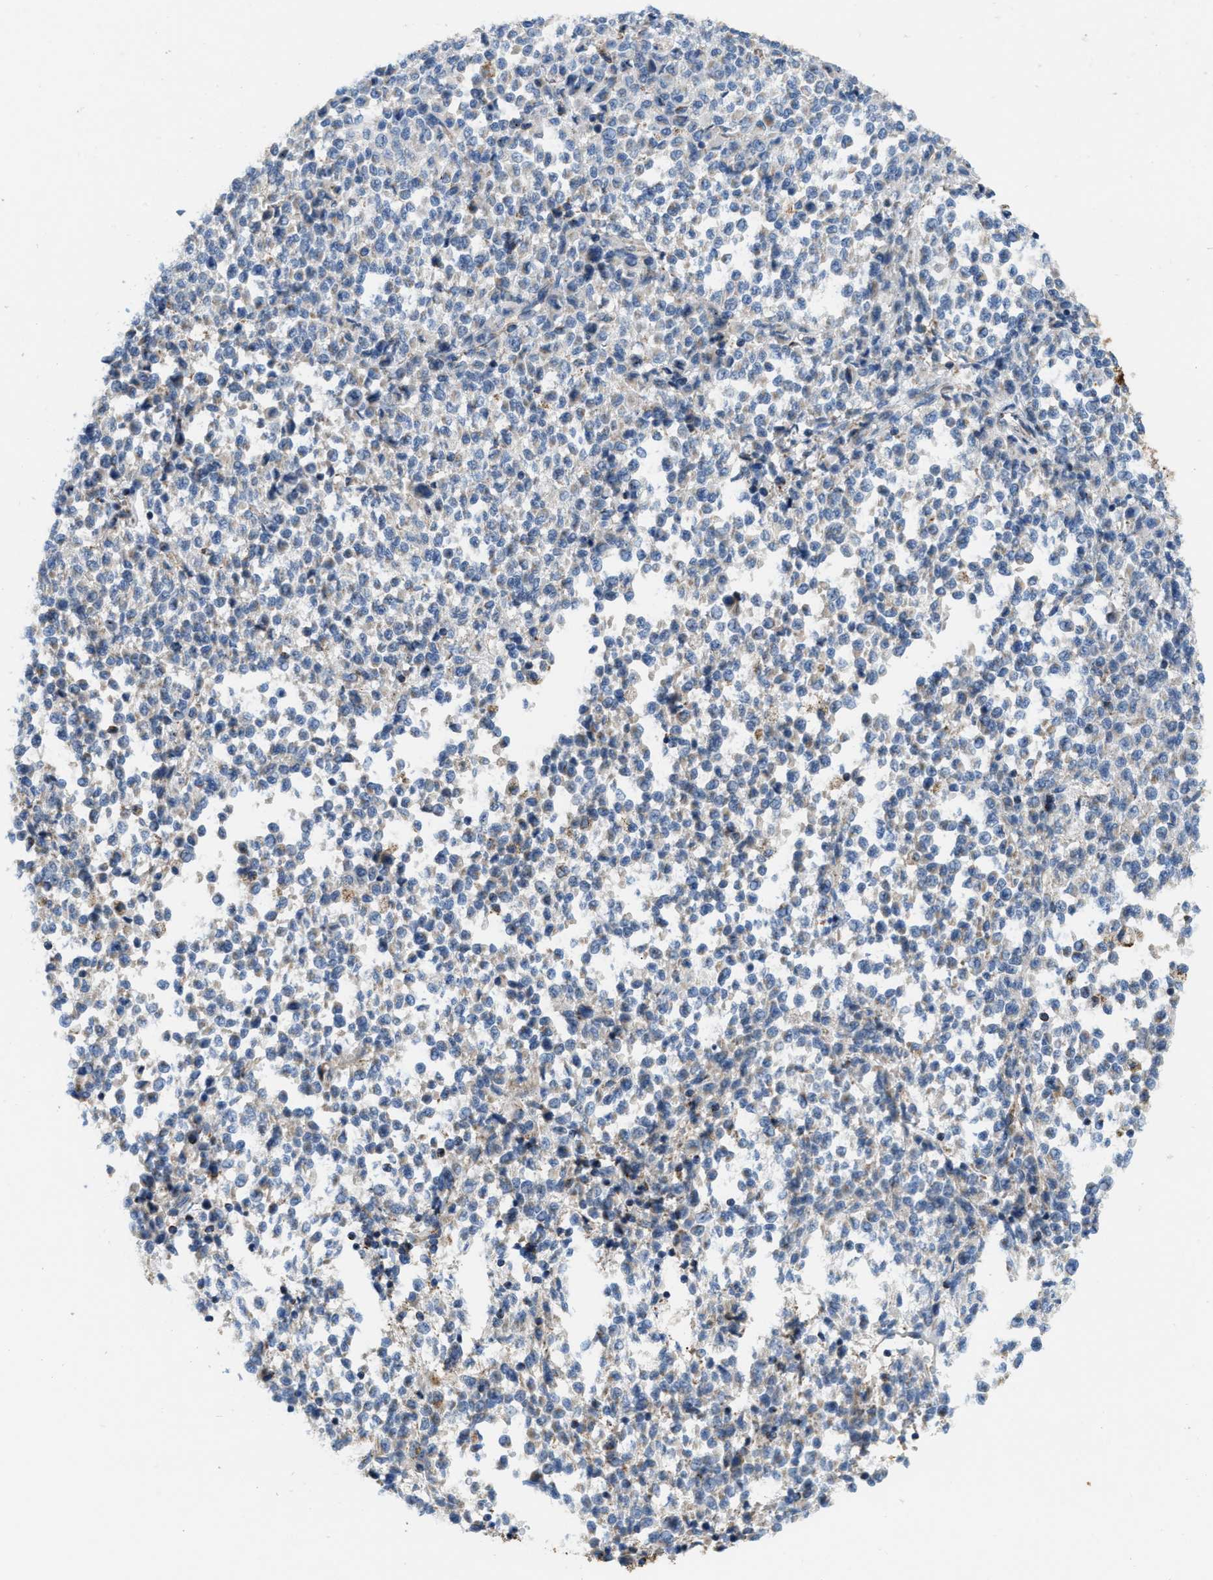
{"staining": {"intensity": "weak", "quantity": "<25%", "location": "cytoplasmic/membranous"}, "tissue": "melanoma", "cell_type": "Tumor cells", "image_type": "cancer", "snomed": [{"axis": "morphology", "description": "Malignant melanoma, Metastatic site"}, {"axis": "topography", "description": "Pancreas"}], "caption": "Melanoma stained for a protein using IHC exhibits no positivity tumor cells.", "gene": "JADE1", "patient": {"sex": "female", "age": 30}}